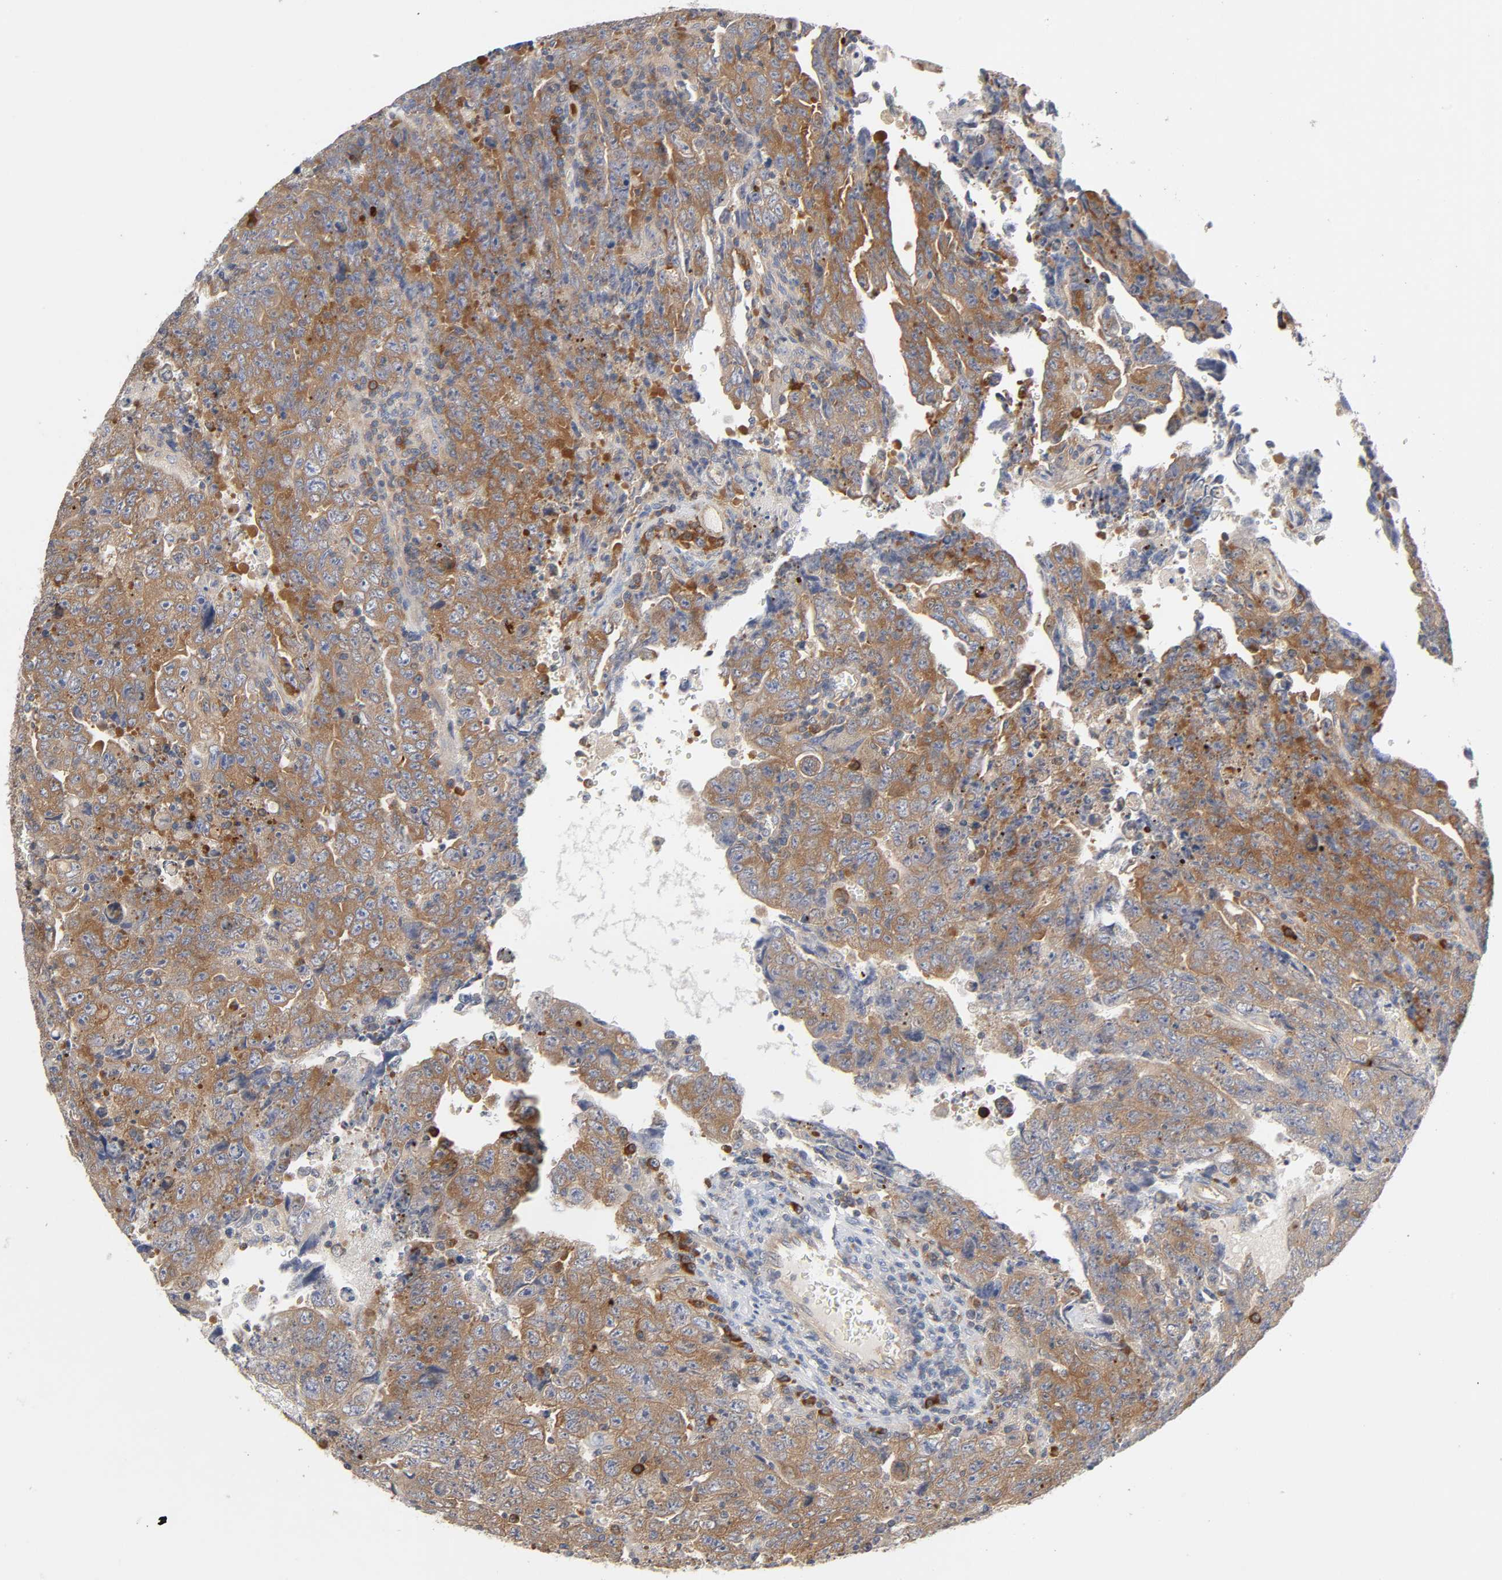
{"staining": {"intensity": "moderate", "quantity": ">75%", "location": "cytoplasmic/membranous"}, "tissue": "testis cancer", "cell_type": "Tumor cells", "image_type": "cancer", "snomed": [{"axis": "morphology", "description": "Carcinoma, Embryonal, NOS"}, {"axis": "topography", "description": "Testis"}], "caption": "Embryonal carcinoma (testis) was stained to show a protein in brown. There is medium levels of moderate cytoplasmic/membranous expression in approximately >75% of tumor cells.", "gene": "SCHIP1", "patient": {"sex": "male", "age": 28}}